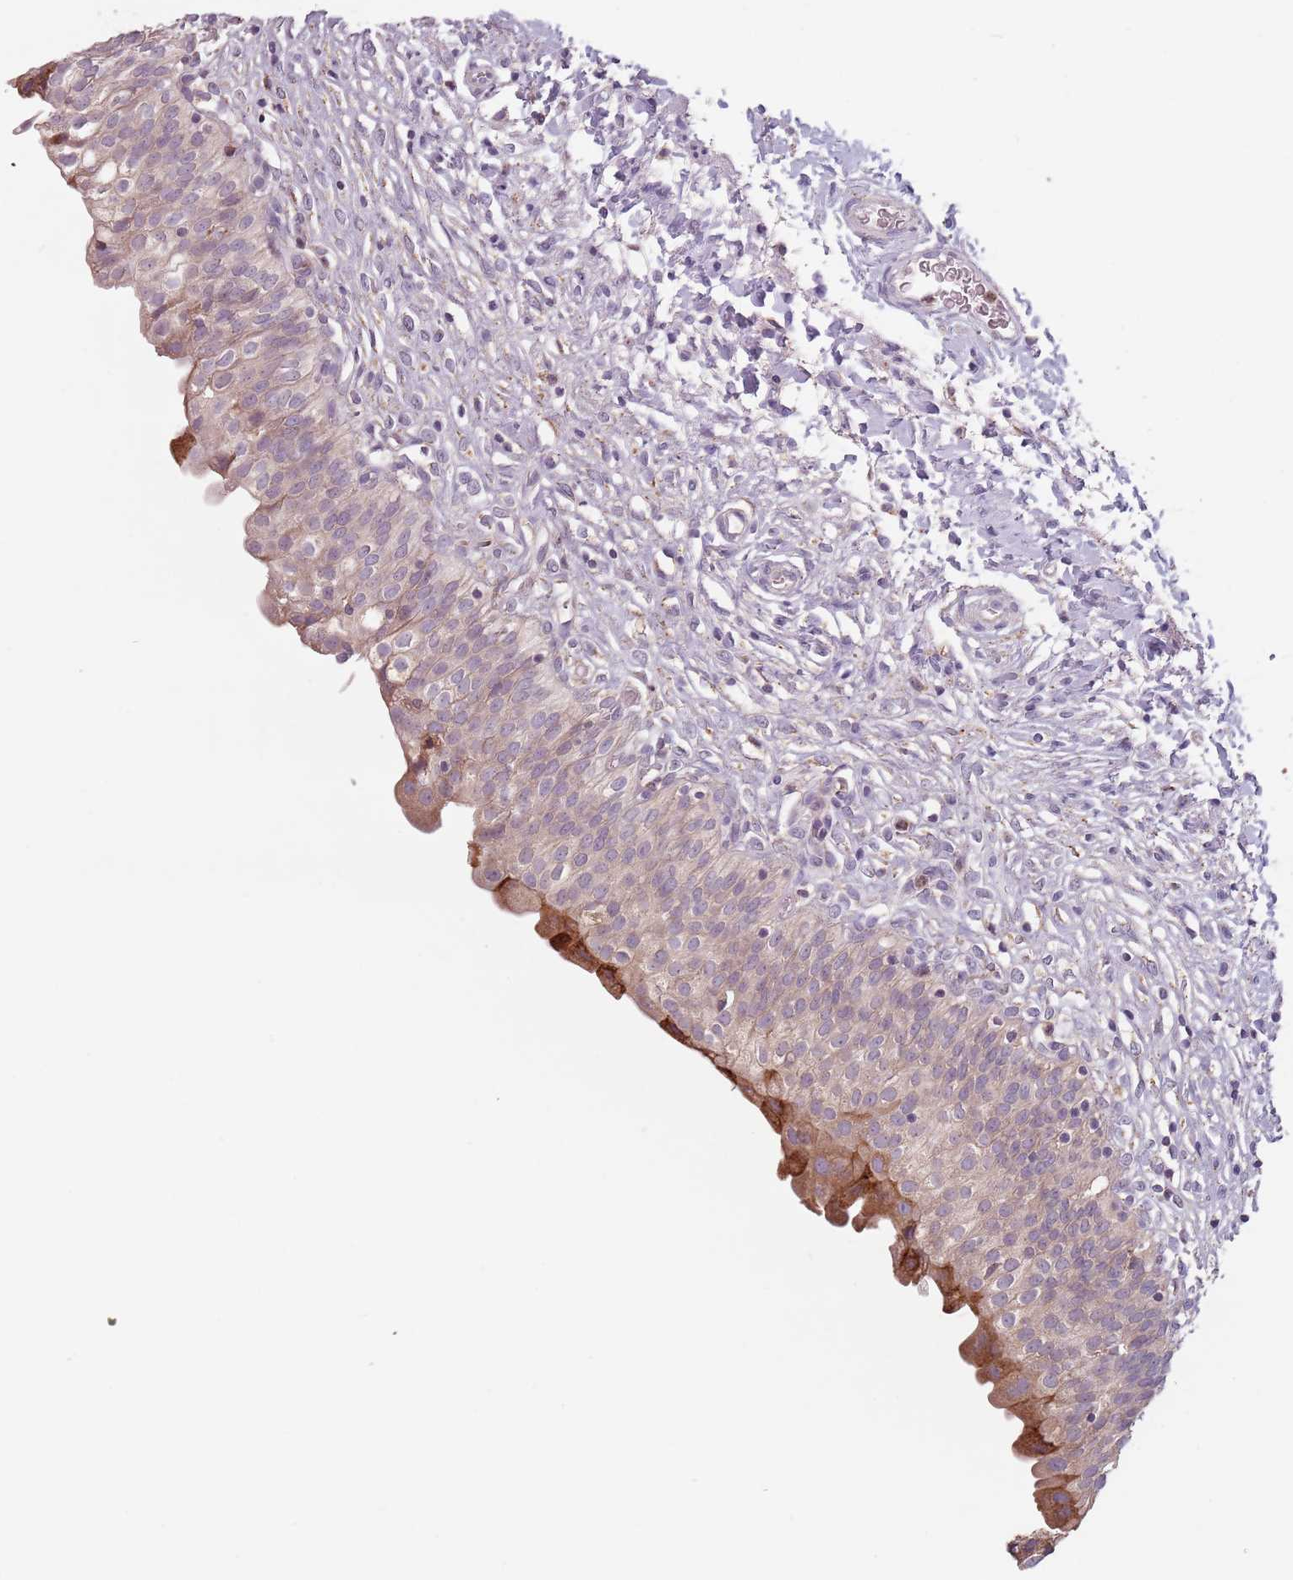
{"staining": {"intensity": "strong", "quantity": "<25%", "location": "cytoplasmic/membranous"}, "tissue": "urinary bladder", "cell_type": "Urothelial cells", "image_type": "normal", "snomed": [{"axis": "morphology", "description": "Normal tissue, NOS"}, {"axis": "topography", "description": "Urinary bladder"}], "caption": "Strong cytoplasmic/membranous staining is seen in about <25% of urothelial cells in normal urinary bladder. The staining is performed using DAB (3,3'-diaminobenzidine) brown chromogen to label protein expression. The nuclei are counter-stained blue using hematoxylin.", "gene": "RPS9", "patient": {"sex": "male", "age": 55}}